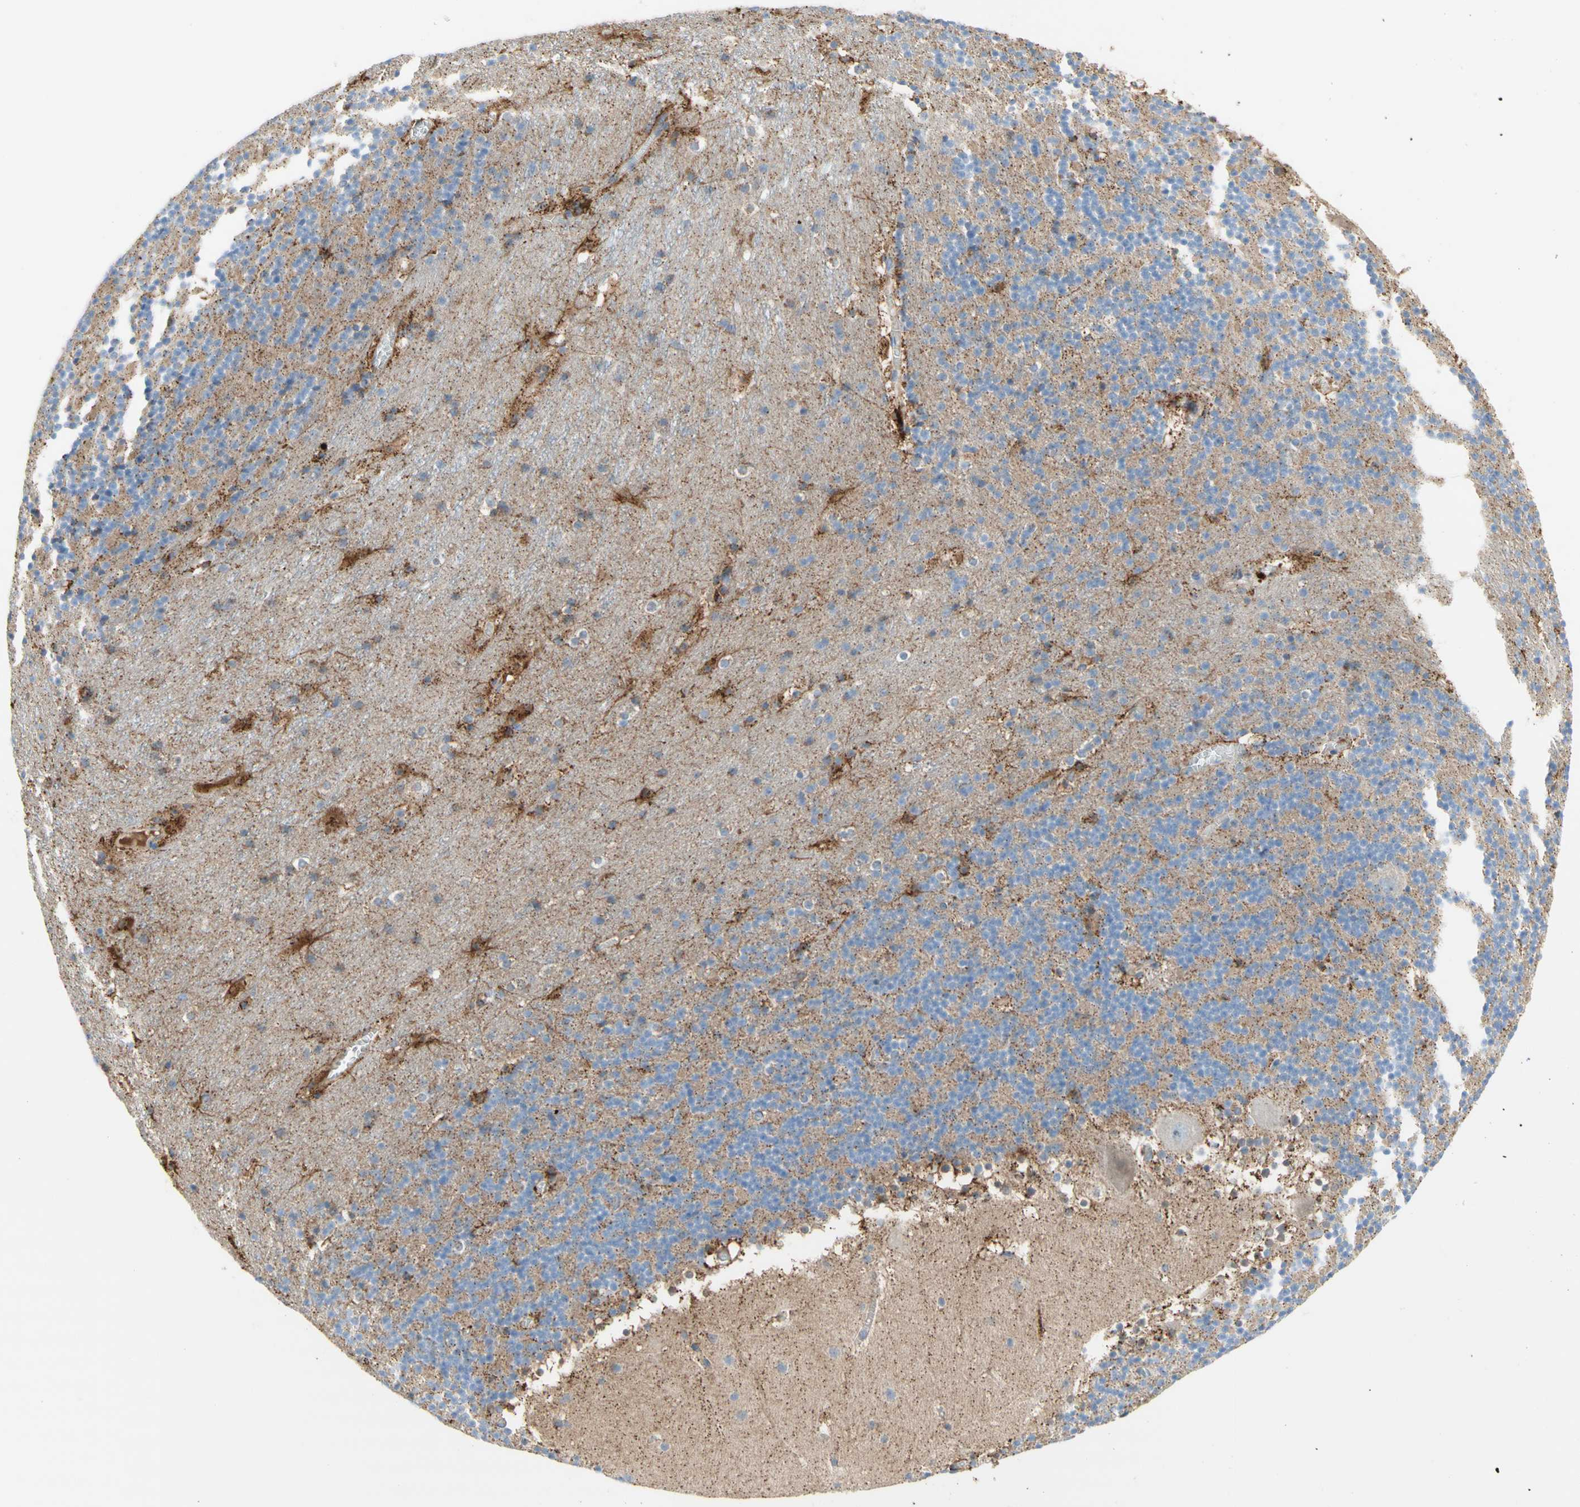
{"staining": {"intensity": "negative", "quantity": "none", "location": "none"}, "tissue": "cerebellum", "cell_type": "Cells in granular layer", "image_type": "normal", "snomed": [{"axis": "morphology", "description": "Normal tissue, NOS"}, {"axis": "topography", "description": "Cerebellum"}], "caption": "Immunohistochemistry image of unremarkable cerebellum: cerebellum stained with DAB reveals no significant protein staining in cells in granular layer. (DAB immunohistochemistry (IHC) visualized using brightfield microscopy, high magnification).", "gene": "URB2", "patient": {"sex": "male", "age": 45}}